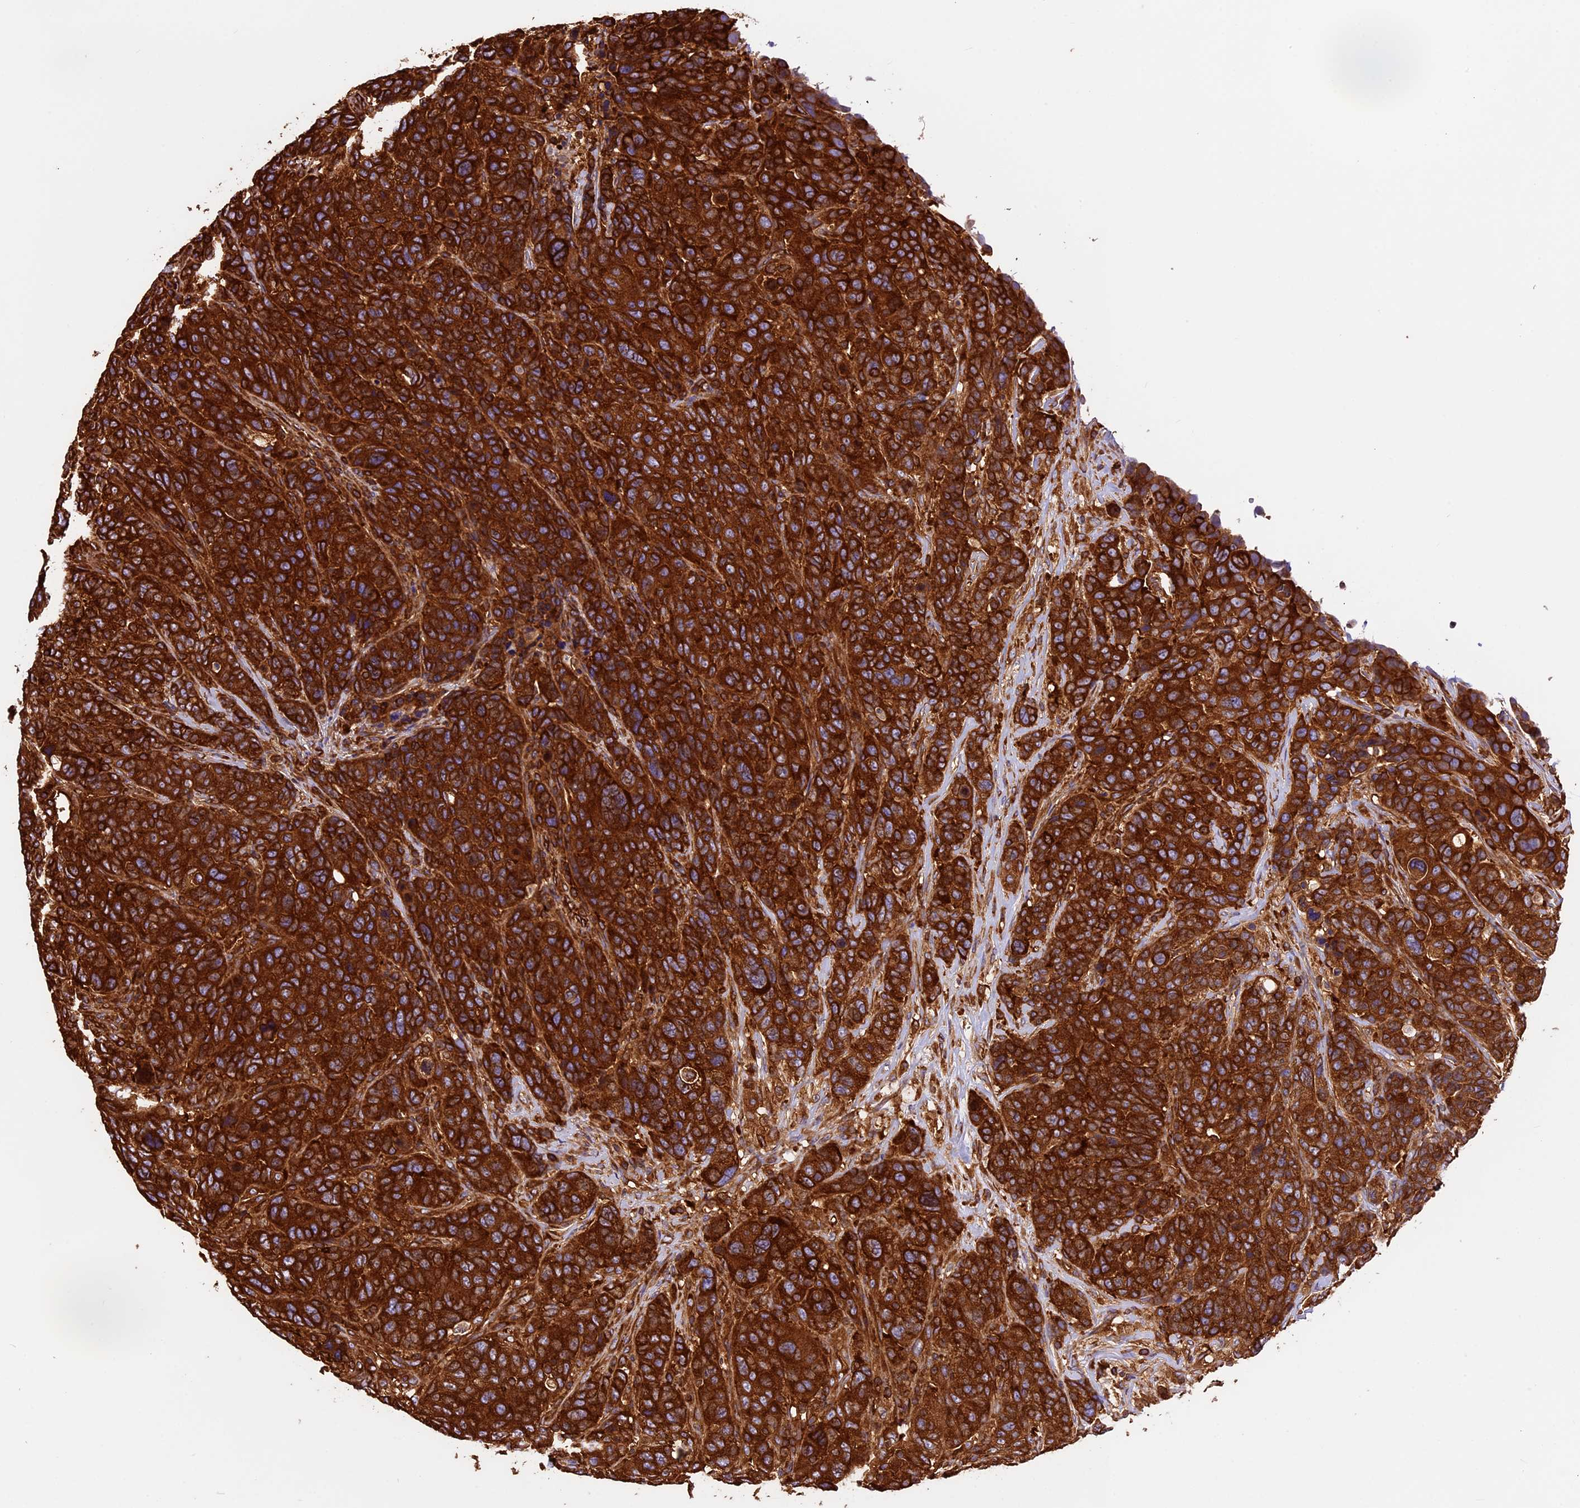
{"staining": {"intensity": "strong", "quantity": ">75%", "location": "cytoplasmic/membranous"}, "tissue": "breast cancer", "cell_type": "Tumor cells", "image_type": "cancer", "snomed": [{"axis": "morphology", "description": "Duct carcinoma"}, {"axis": "topography", "description": "Breast"}], "caption": "Protein expression analysis of human breast invasive ductal carcinoma reveals strong cytoplasmic/membranous expression in about >75% of tumor cells. Immunohistochemistry (ihc) stains the protein in brown and the nuclei are stained blue.", "gene": "KARS1", "patient": {"sex": "female", "age": 37}}